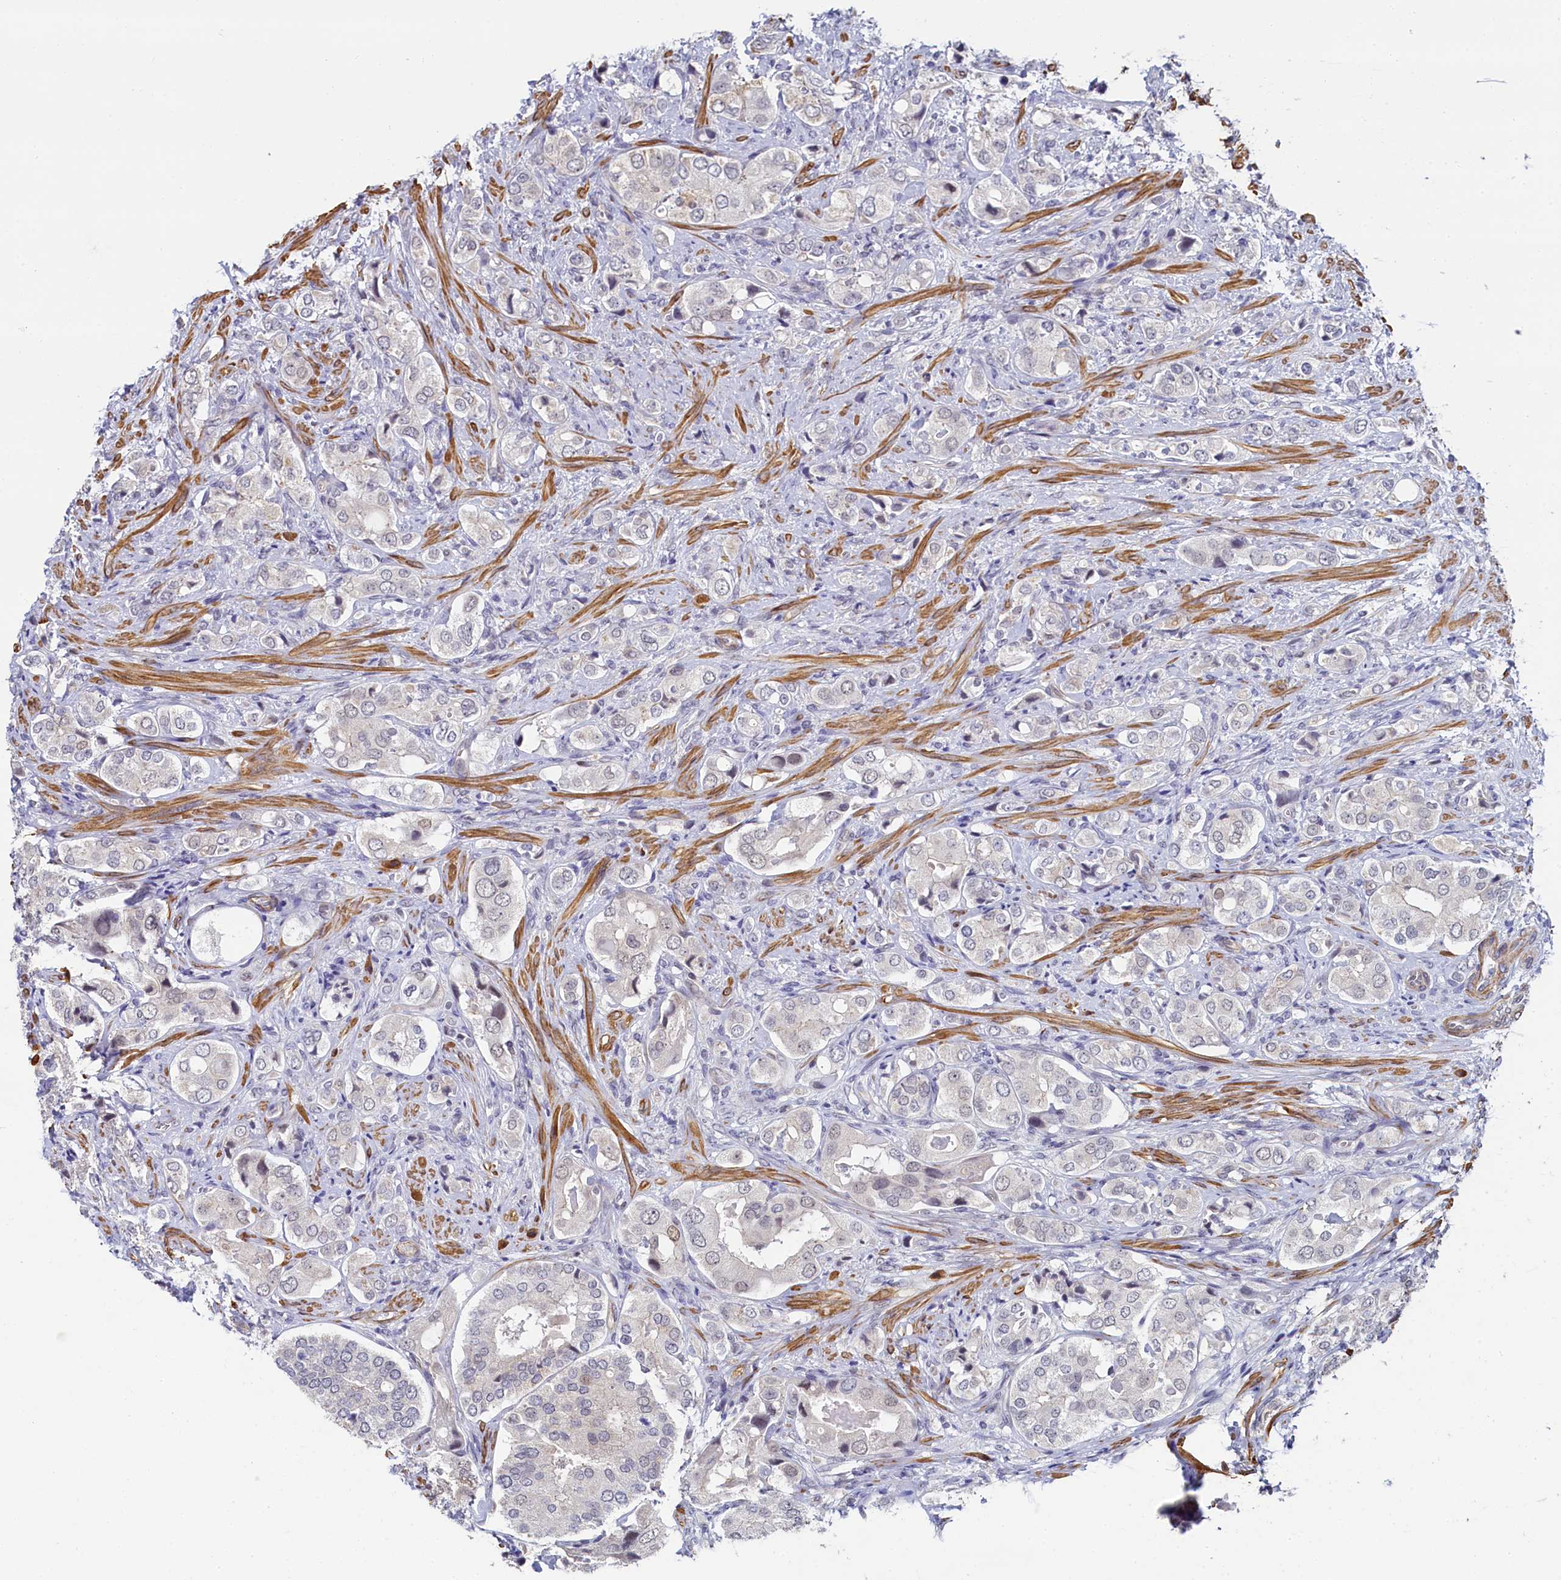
{"staining": {"intensity": "negative", "quantity": "none", "location": "none"}, "tissue": "prostate cancer", "cell_type": "Tumor cells", "image_type": "cancer", "snomed": [{"axis": "morphology", "description": "Adenocarcinoma, High grade"}, {"axis": "topography", "description": "Prostate"}], "caption": "This is an immunohistochemistry image of prostate cancer. There is no staining in tumor cells.", "gene": "INTS14", "patient": {"sex": "male", "age": 65}}